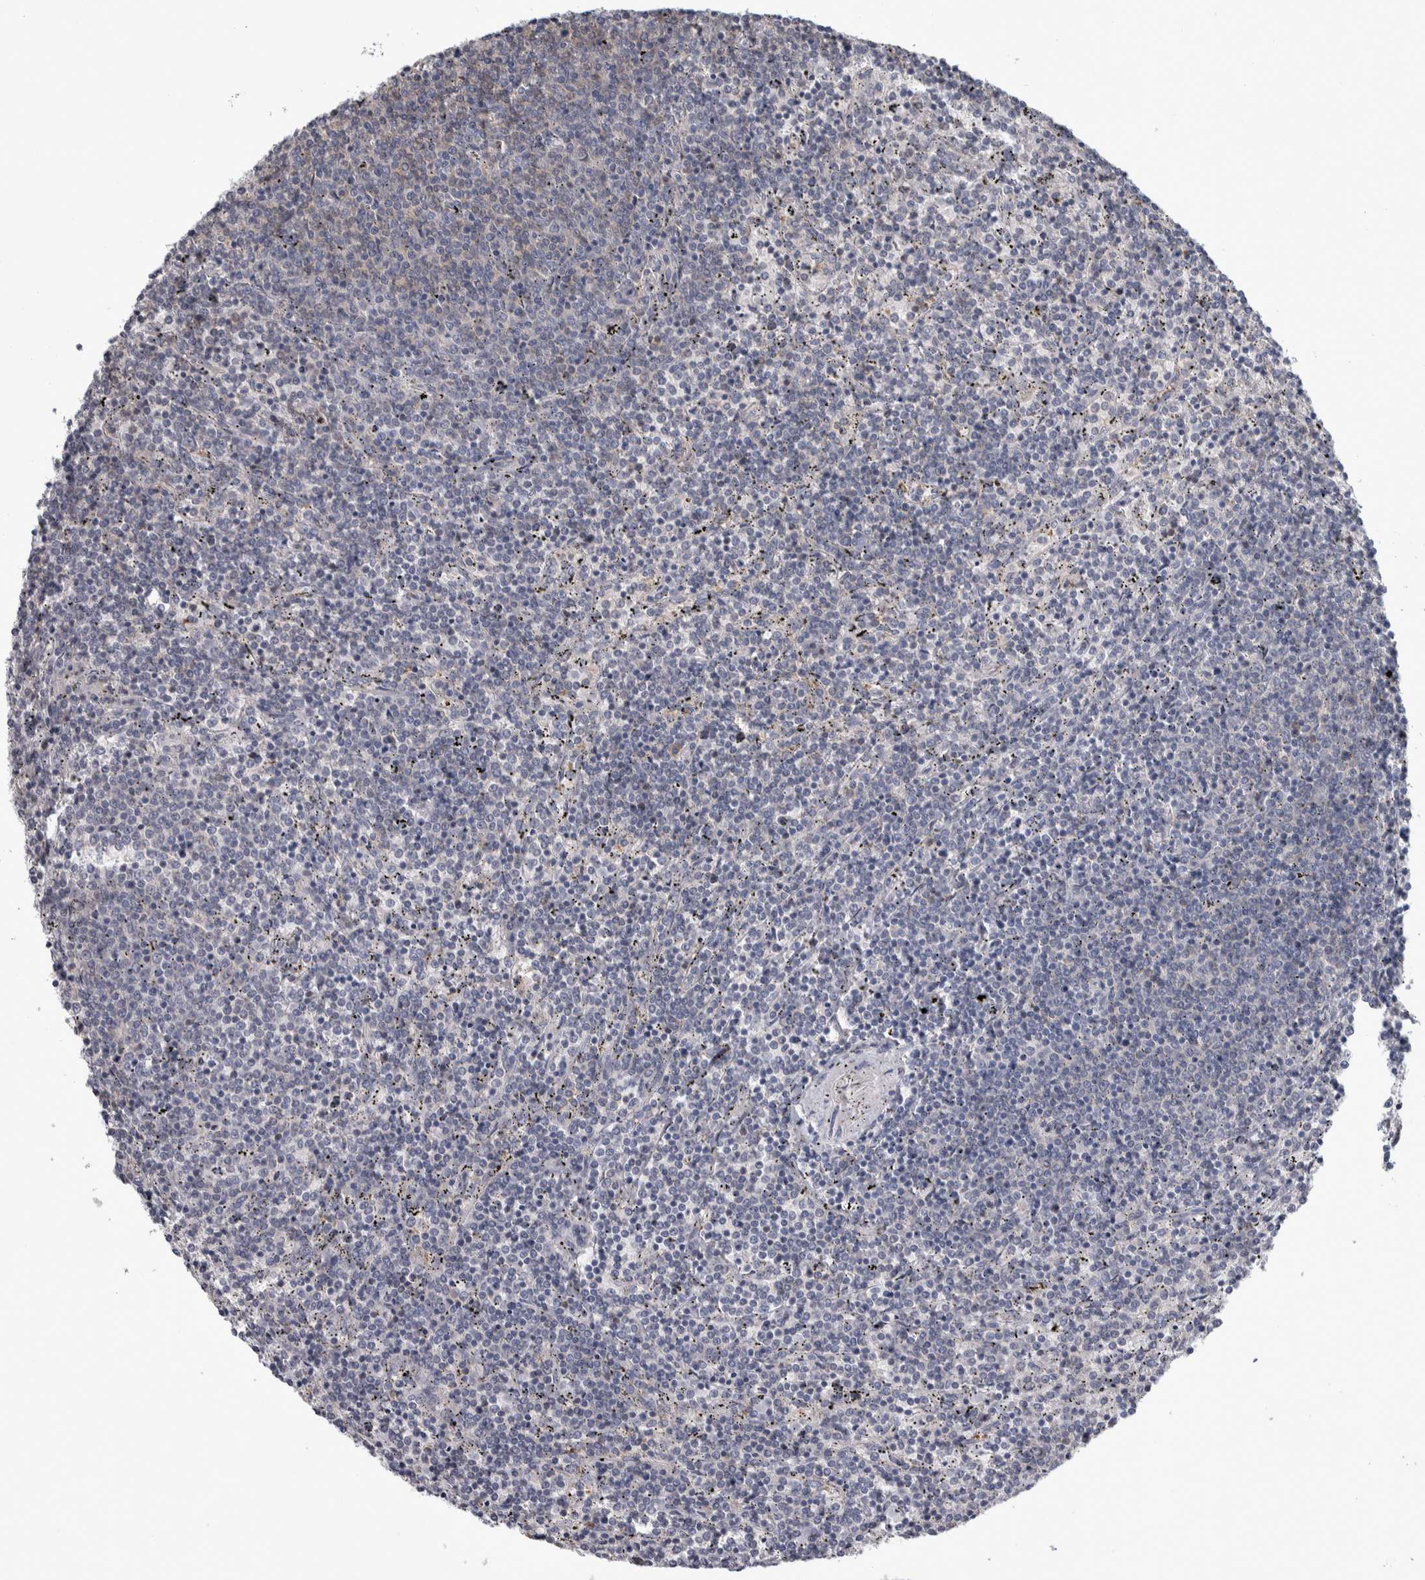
{"staining": {"intensity": "negative", "quantity": "none", "location": "none"}, "tissue": "lymphoma", "cell_type": "Tumor cells", "image_type": "cancer", "snomed": [{"axis": "morphology", "description": "Malignant lymphoma, non-Hodgkin's type, Low grade"}, {"axis": "topography", "description": "Spleen"}], "caption": "The photomicrograph exhibits no significant expression in tumor cells of low-grade malignant lymphoma, non-Hodgkin's type.", "gene": "TAX1BP1", "patient": {"sex": "female", "age": 50}}